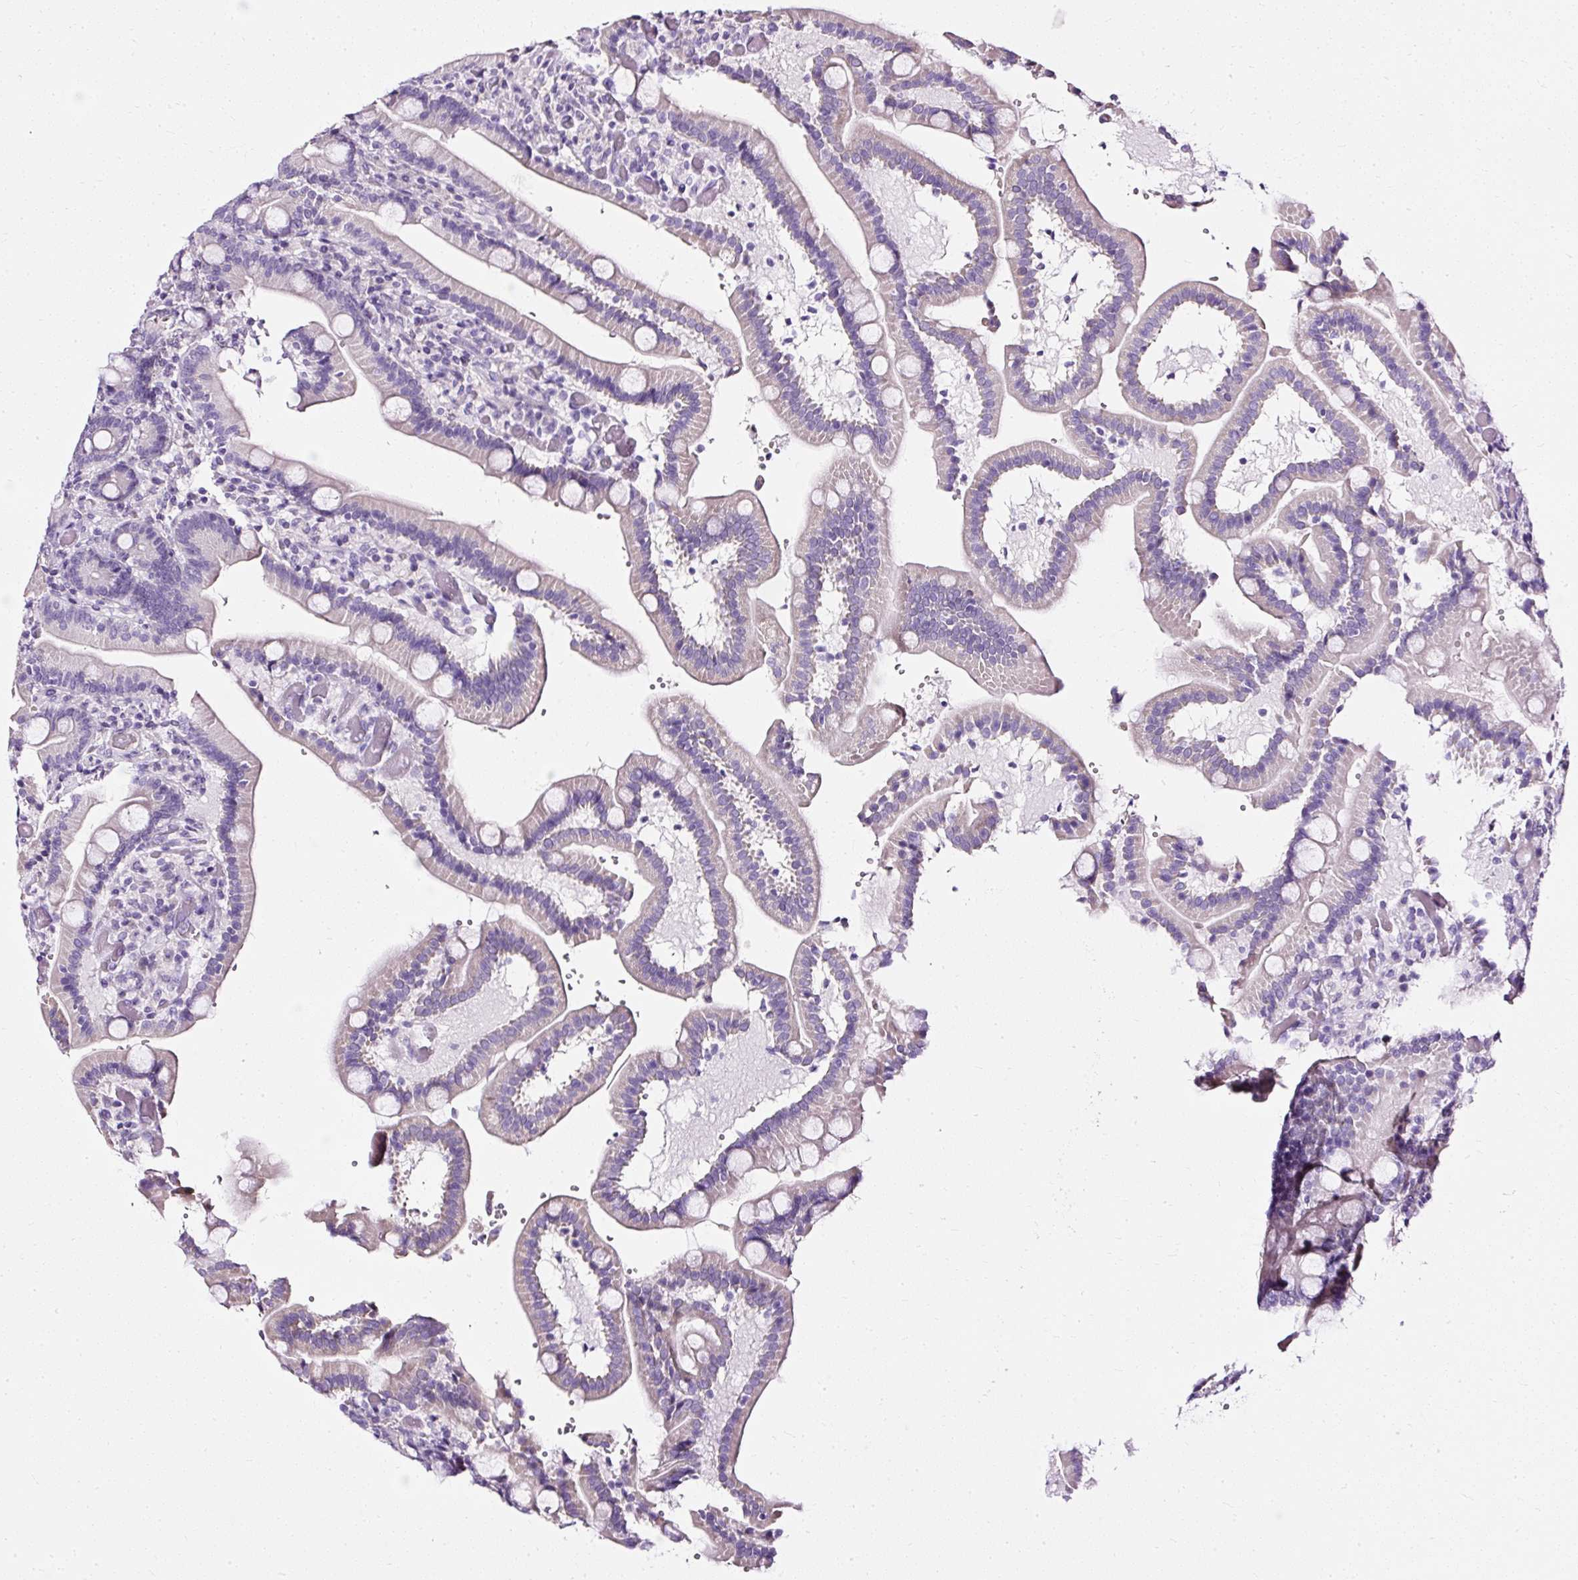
{"staining": {"intensity": "negative", "quantity": "none", "location": "none"}, "tissue": "duodenum", "cell_type": "Glandular cells", "image_type": "normal", "snomed": [{"axis": "morphology", "description": "Normal tissue, NOS"}, {"axis": "topography", "description": "Duodenum"}], "caption": "This is an IHC histopathology image of unremarkable duodenum. There is no positivity in glandular cells.", "gene": "ATP2A1", "patient": {"sex": "female", "age": 62}}